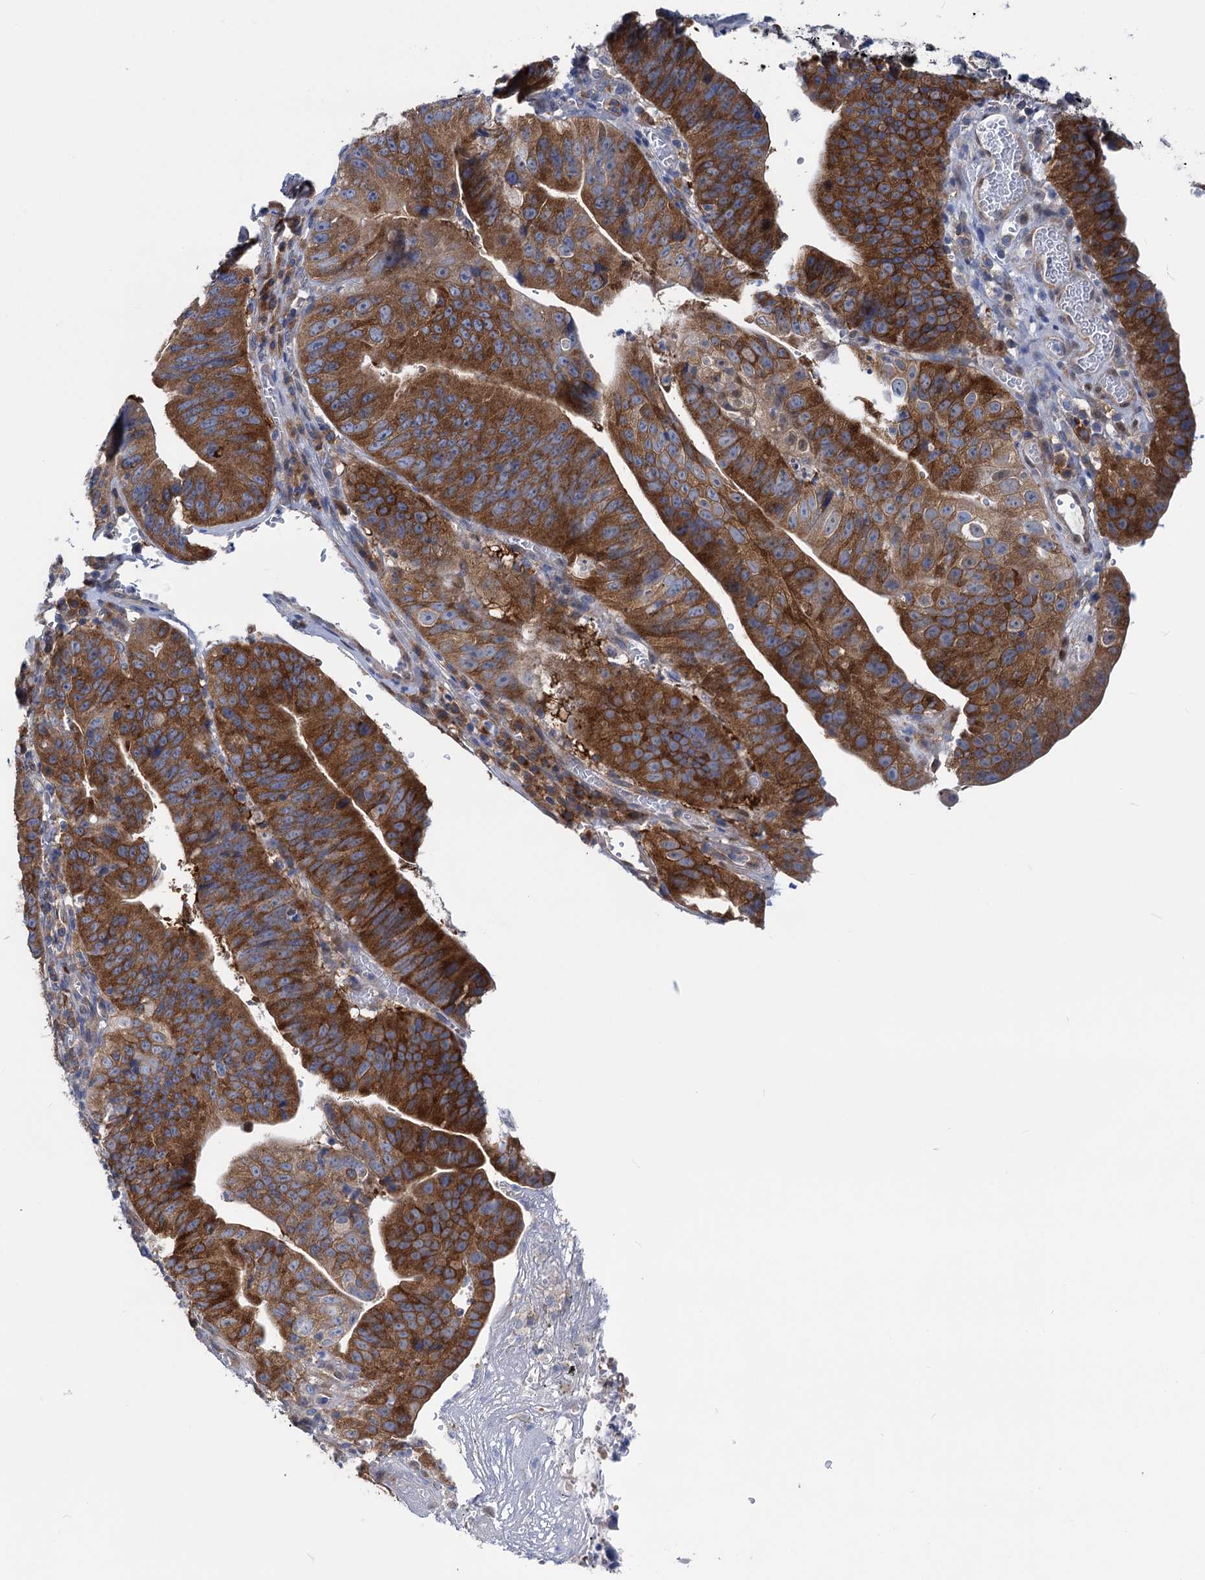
{"staining": {"intensity": "strong", "quantity": "25%-75%", "location": "cytoplasmic/membranous"}, "tissue": "stomach cancer", "cell_type": "Tumor cells", "image_type": "cancer", "snomed": [{"axis": "morphology", "description": "Adenocarcinoma, NOS"}, {"axis": "topography", "description": "Stomach"}], "caption": "Stomach cancer (adenocarcinoma) stained for a protein demonstrates strong cytoplasmic/membranous positivity in tumor cells.", "gene": "ZNRD2", "patient": {"sex": "male", "age": 59}}